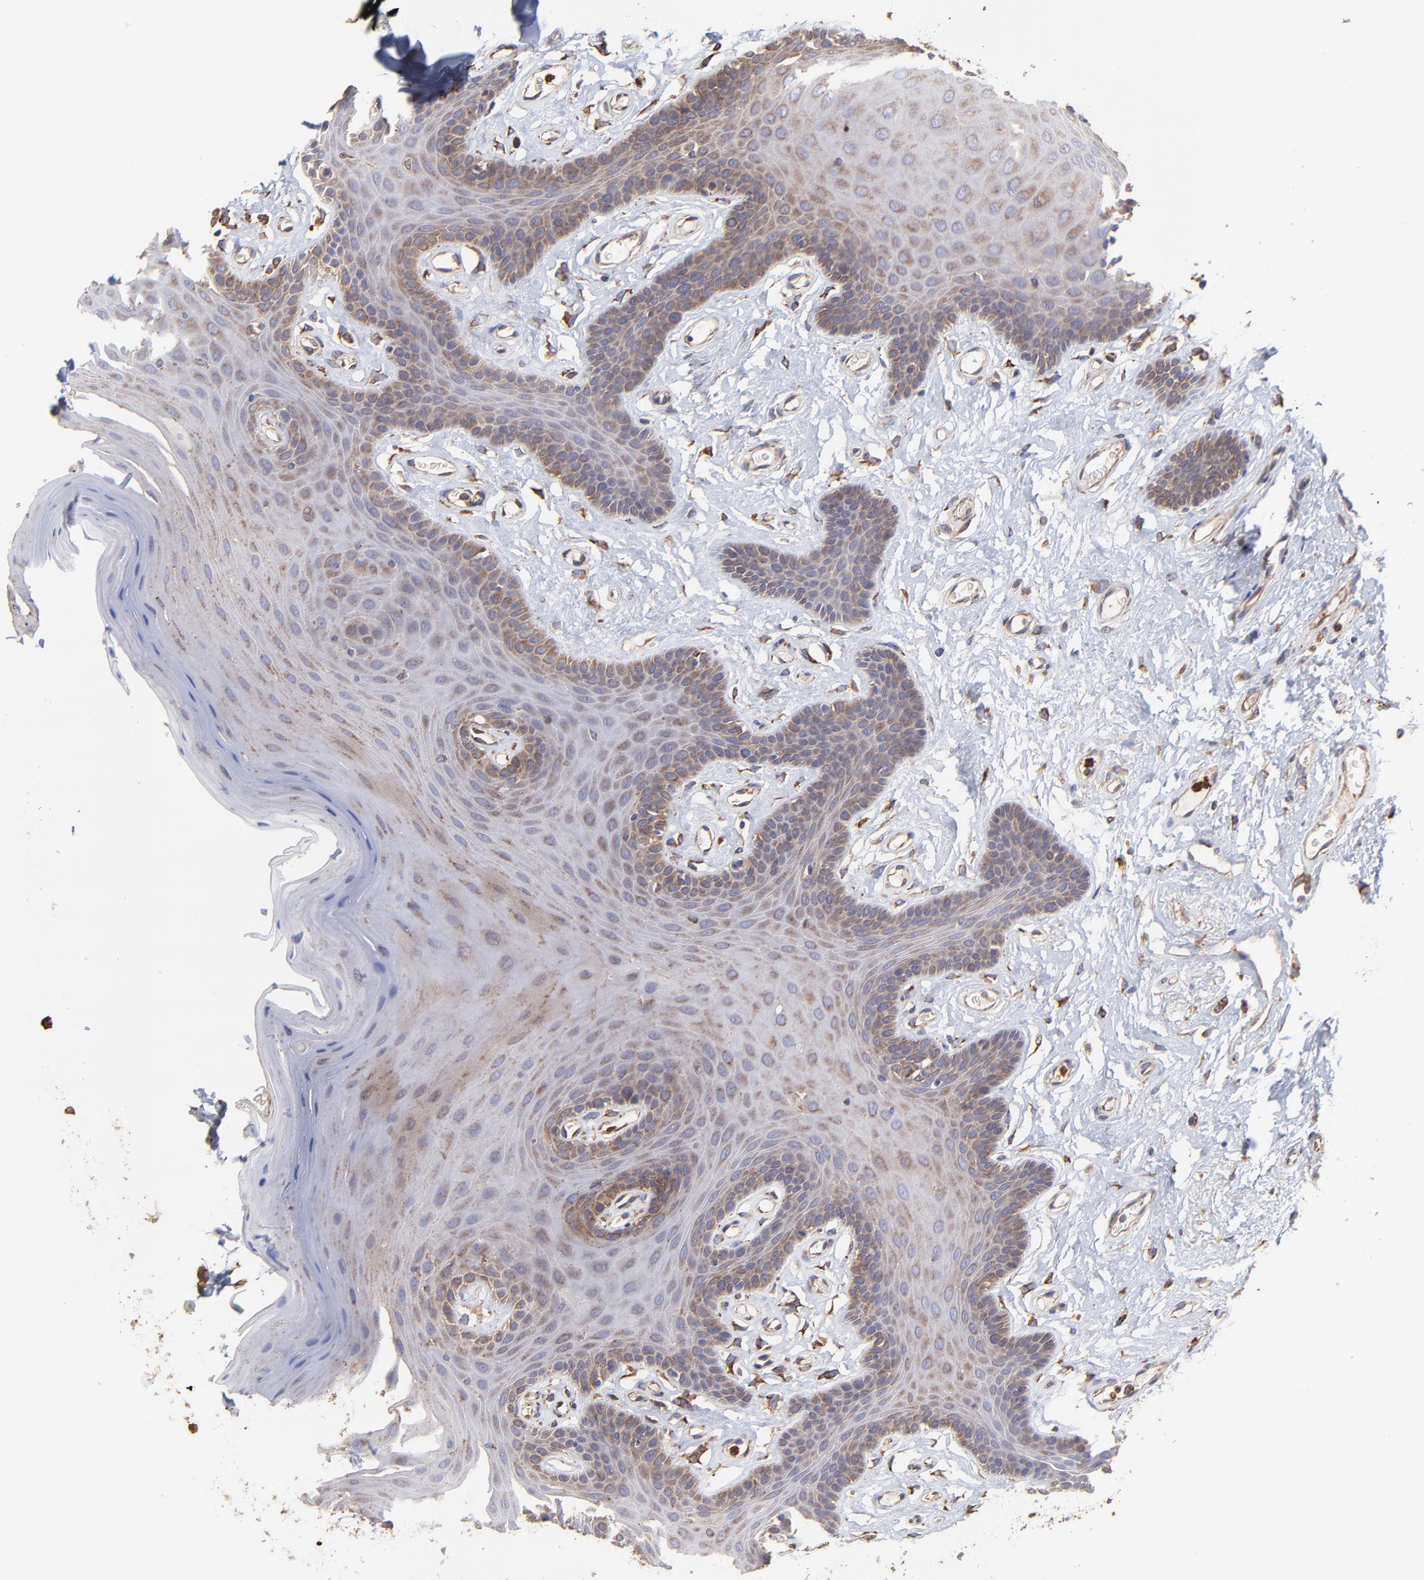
{"staining": {"intensity": "weak", "quantity": "25%-75%", "location": "cytoplasmic/membranous"}, "tissue": "oral mucosa", "cell_type": "Squamous epithelial cells", "image_type": "normal", "snomed": [{"axis": "morphology", "description": "Normal tissue, NOS"}, {"axis": "morphology", "description": "Squamous cell carcinoma, NOS"}, {"axis": "topography", "description": "Skeletal muscle"}, {"axis": "topography", "description": "Oral tissue"}, {"axis": "topography", "description": "Head-Neck"}], "caption": "Protein expression analysis of benign oral mucosa demonstrates weak cytoplasmic/membranous expression in about 25%-75% of squamous epithelial cells. (DAB (3,3'-diaminobenzidine) IHC, brown staining for protein, blue staining for nuclei).", "gene": "PFKM", "patient": {"sex": "male", "age": 71}}